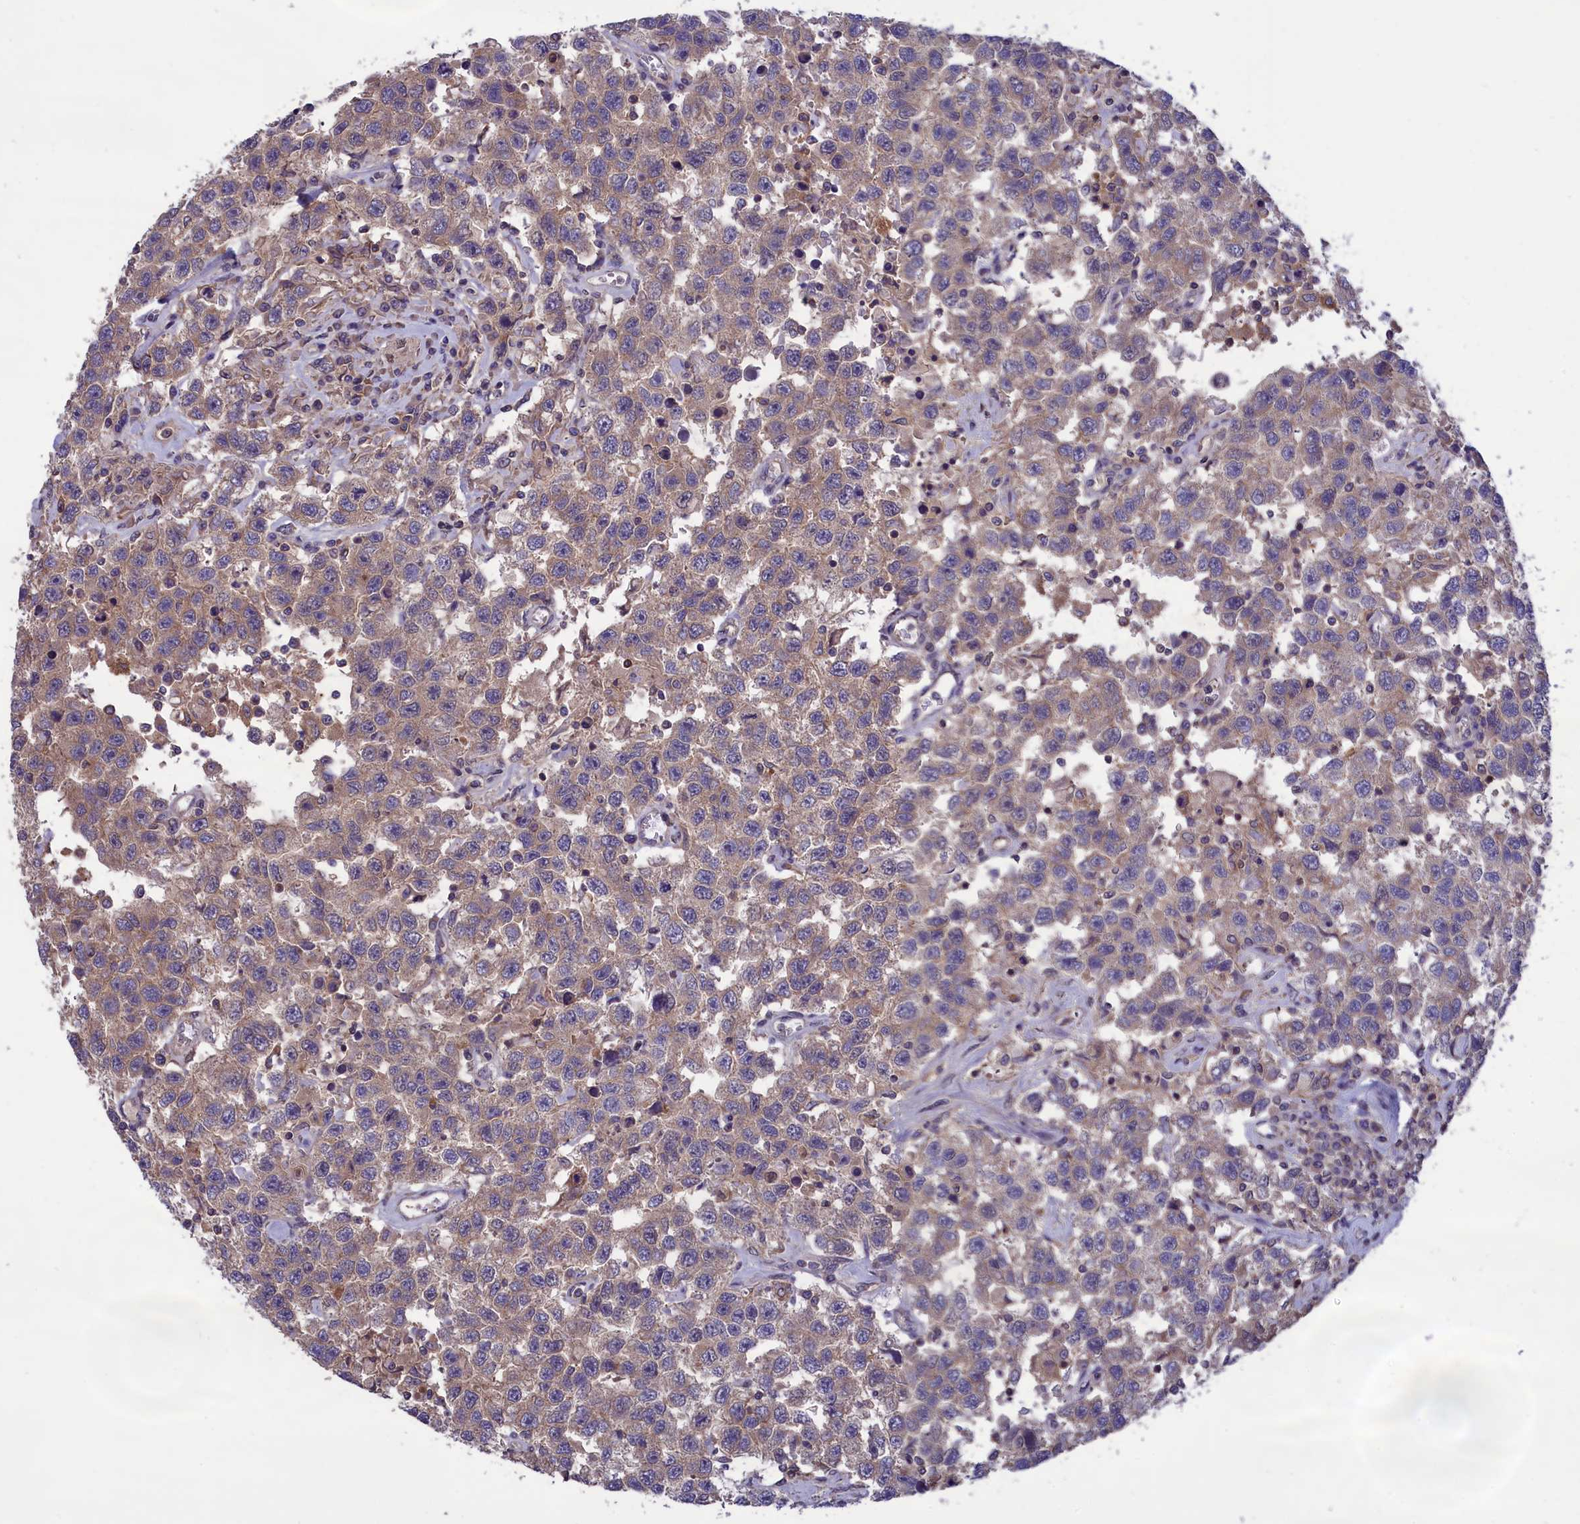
{"staining": {"intensity": "weak", "quantity": ">75%", "location": "cytoplasmic/membranous"}, "tissue": "testis cancer", "cell_type": "Tumor cells", "image_type": "cancer", "snomed": [{"axis": "morphology", "description": "Seminoma, NOS"}, {"axis": "topography", "description": "Testis"}], "caption": "A brown stain highlights weak cytoplasmic/membranous staining of a protein in testis cancer tumor cells.", "gene": "AMDHD2", "patient": {"sex": "male", "age": 41}}